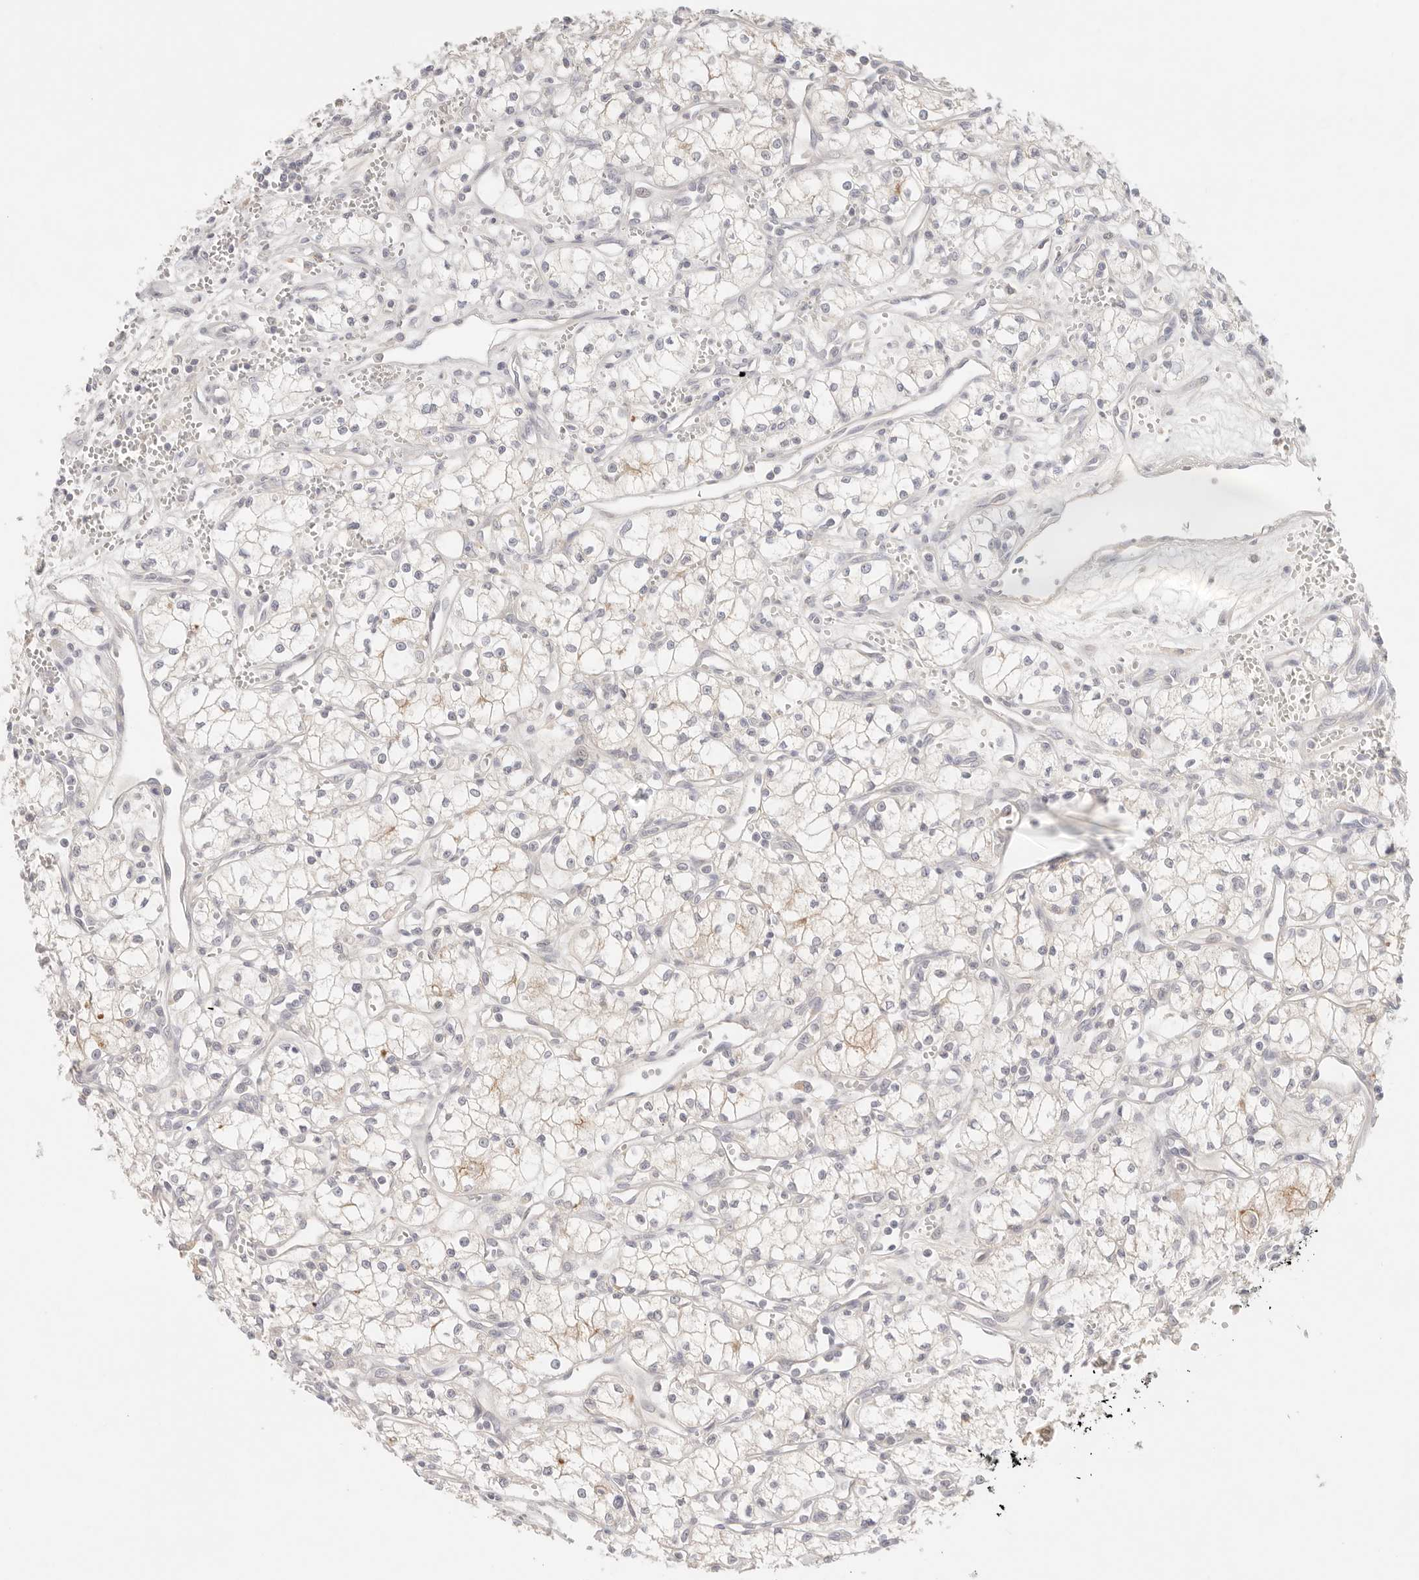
{"staining": {"intensity": "negative", "quantity": "none", "location": "none"}, "tissue": "renal cancer", "cell_type": "Tumor cells", "image_type": "cancer", "snomed": [{"axis": "morphology", "description": "Adenocarcinoma, NOS"}, {"axis": "topography", "description": "Kidney"}], "caption": "Tumor cells show no significant protein expression in renal cancer (adenocarcinoma).", "gene": "SPHK1", "patient": {"sex": "male", "age": 59}}